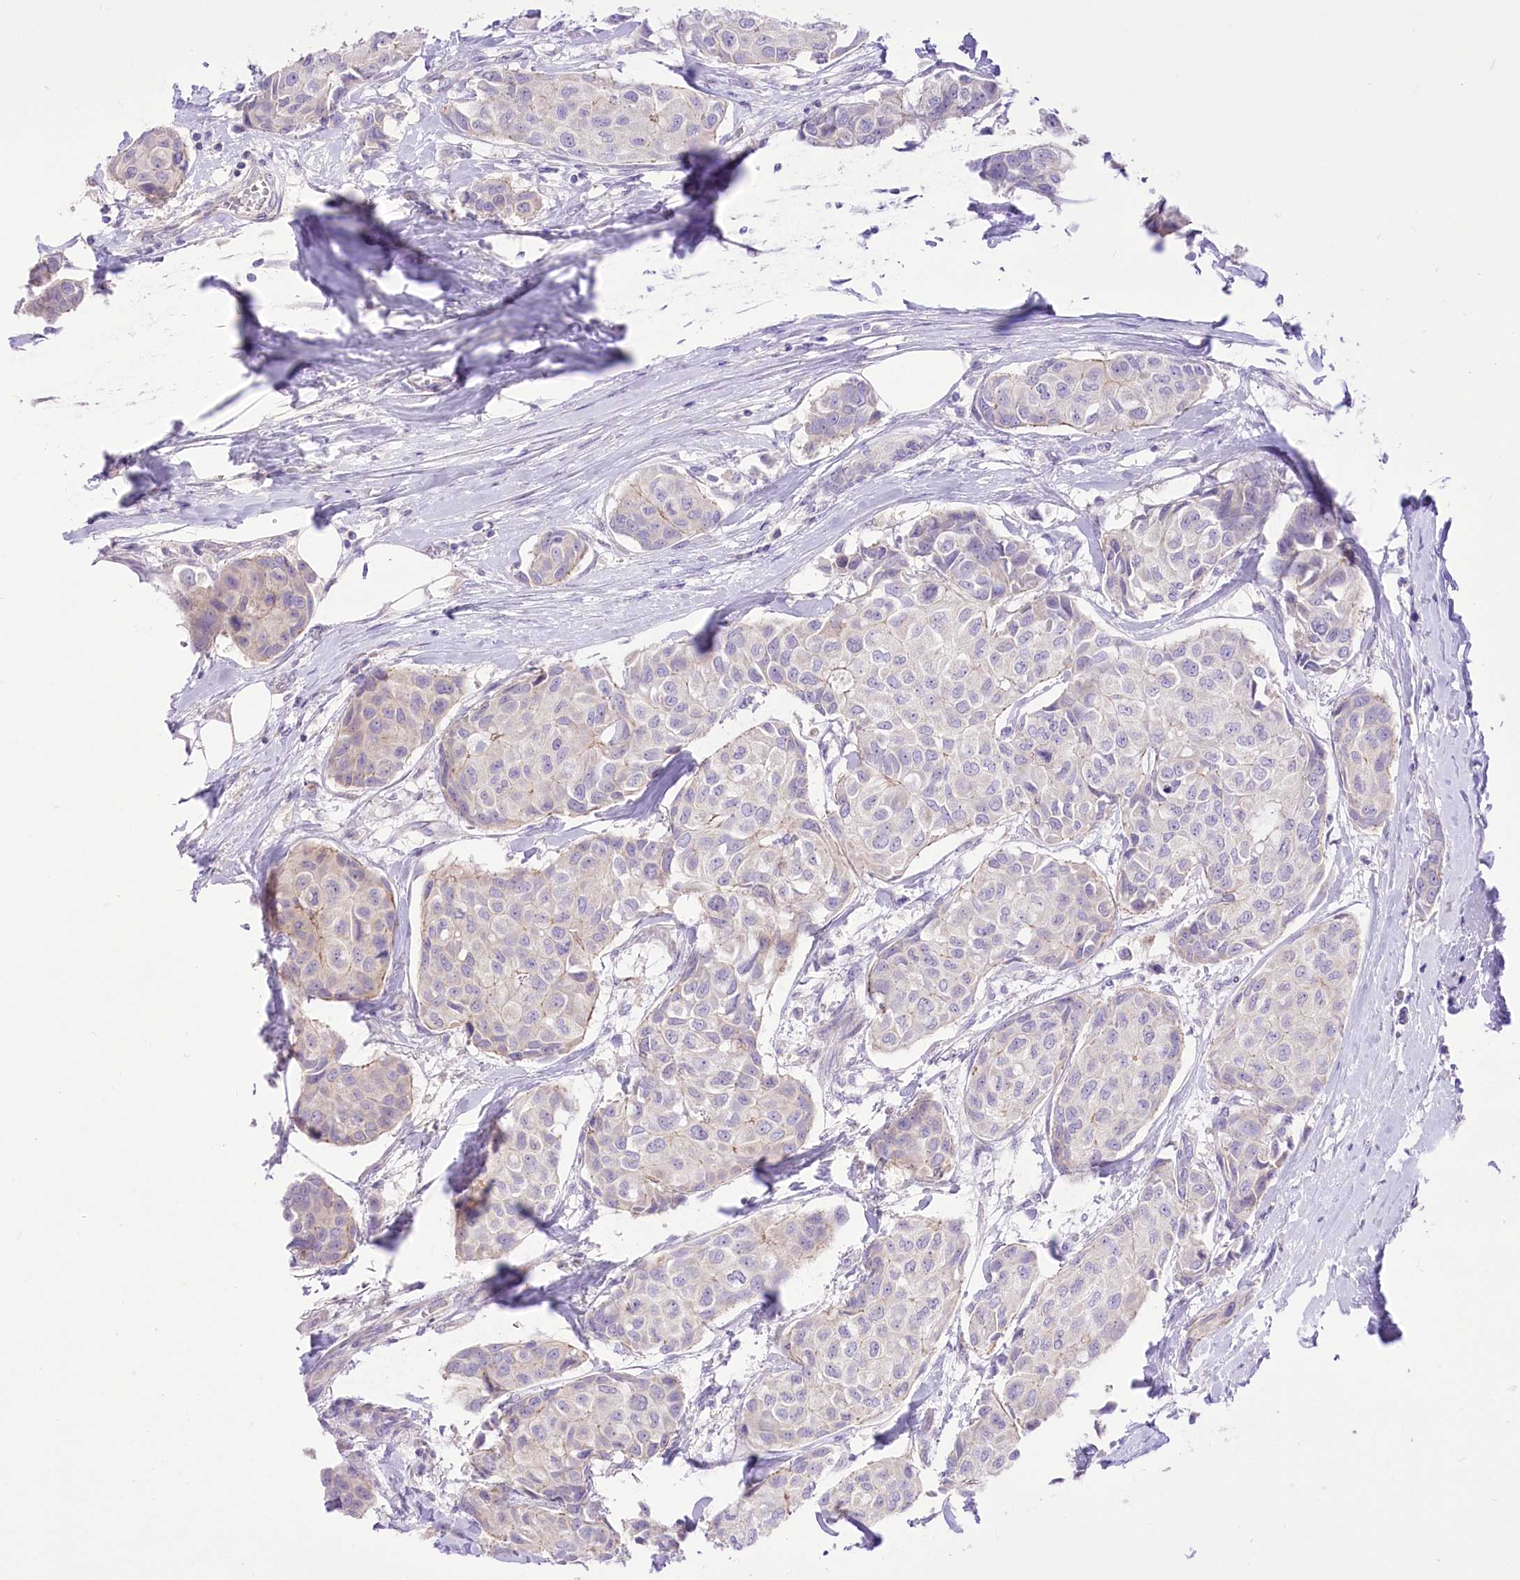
{"staining": {"intensity": "negative", "quantity": "none", "location": "none"}, "tissue": "breast cancer", "cell_type": "Tumor cells", "image_type": "cancer", "snomed": [{"axis": "morphology", "description": "Duct carcinoma"}, {"axis": "topography", "description": "Breast"}], "caption": "Immunohistochemistry photomicrograph of invasive ductal carcinoma (breast) stained for a protein (brown), which exhibits no expression in tumor cells.", "gene": "HELT", "patient": {"sex": "female", "age": 80}}